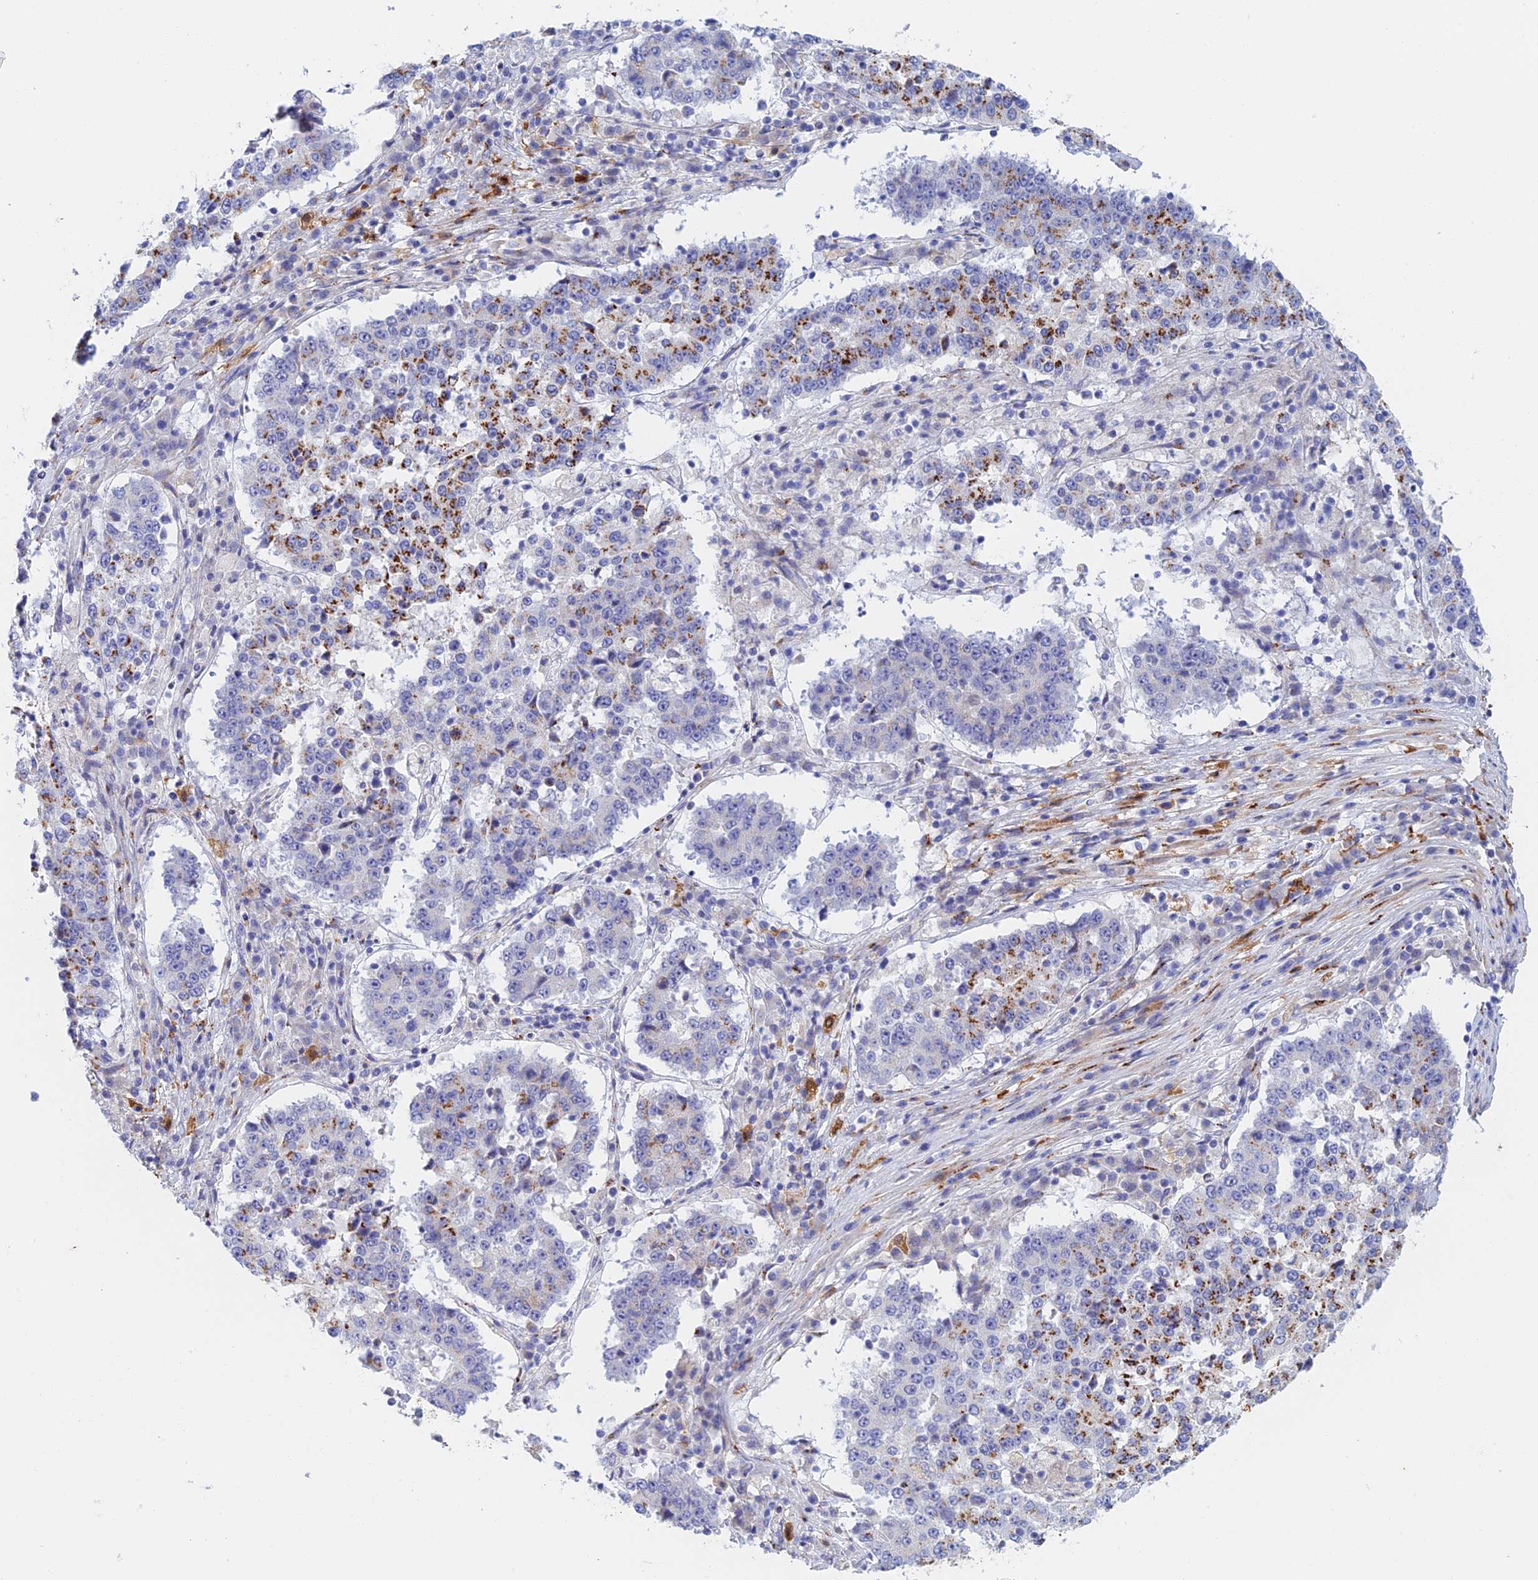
{"staining": {"intensity": "strong", "quantity": "25%-75%", "location": "cytoplasmic/membranous"}, "tissue": "stomach cancer", "cell_type": "Tumor cells", "image_type": "cancer", "snomed": [{"axis": "morphology", "description": "Adenocarcinoma, NOS"}, {"axis": "topography", "description": "Stomach"}], "caption": "Stomach adenocarcinoma stained with IHC displays strong cytoplasmic/membranous positivity in approximately 25%-75% of tumor cells. The protein of interest is shown in brown color, while the nuclei are stained blue.", "gene": "SLC24A3", "patient": {"sex": "male", "age": 59}}